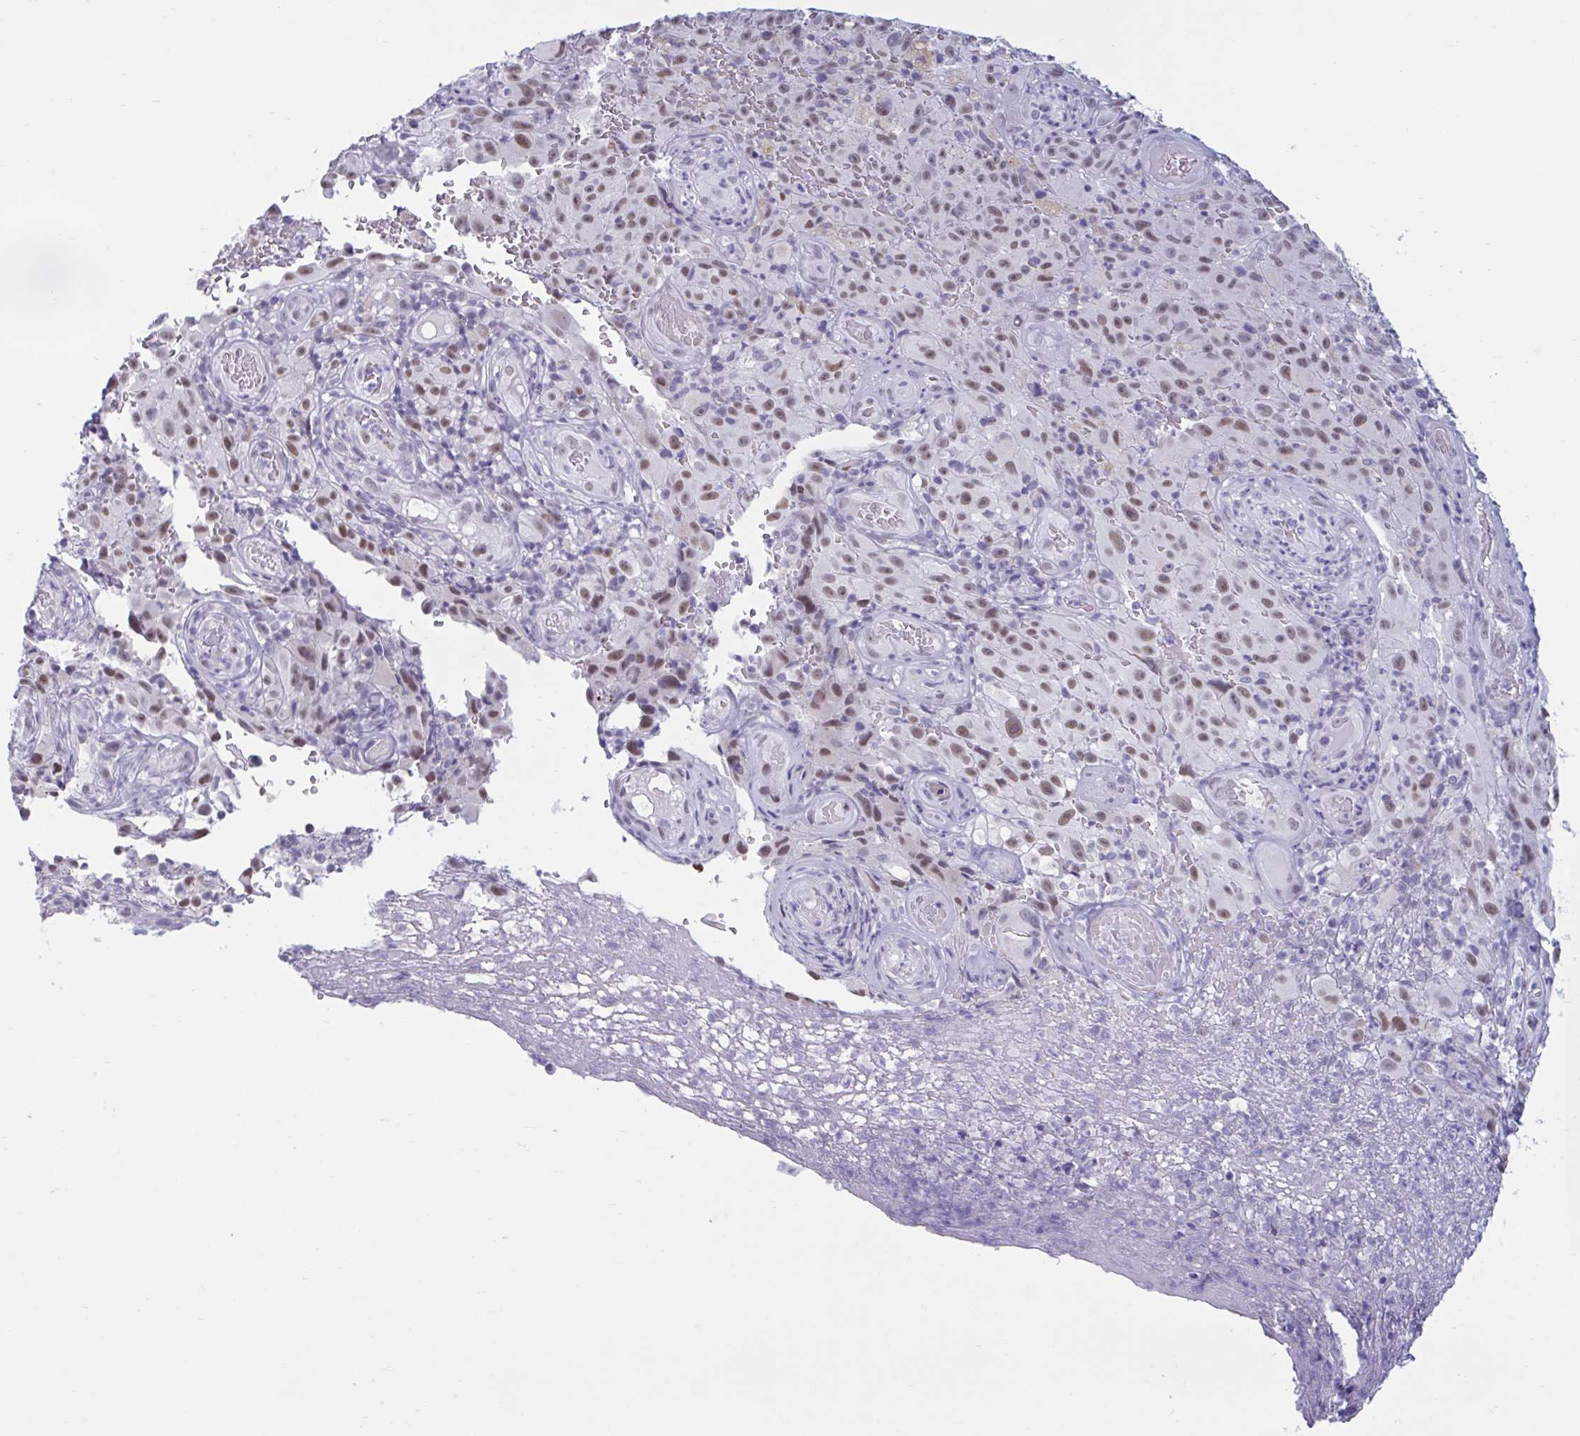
{"staining": {"intensity": "moderate", "quantity": ">75%", "location": "nuclear"}, "tissue": "melanoma", "cell_type": "Tumor cells", "image_type": "cancer", "snomed": [{"axis": "morphology", "description": "Malignant melanoma, NOS"}, {"axis": "topography", "description": "Skin"}], "caption": "Approximately >75% of tumor cells in human malignant melanoma exhibit moderate nuclear protein positivity as visualized by brown immunohistochemical staining.", "gene": "MSMB", "patient": {"sex": "female", "age": 82}}